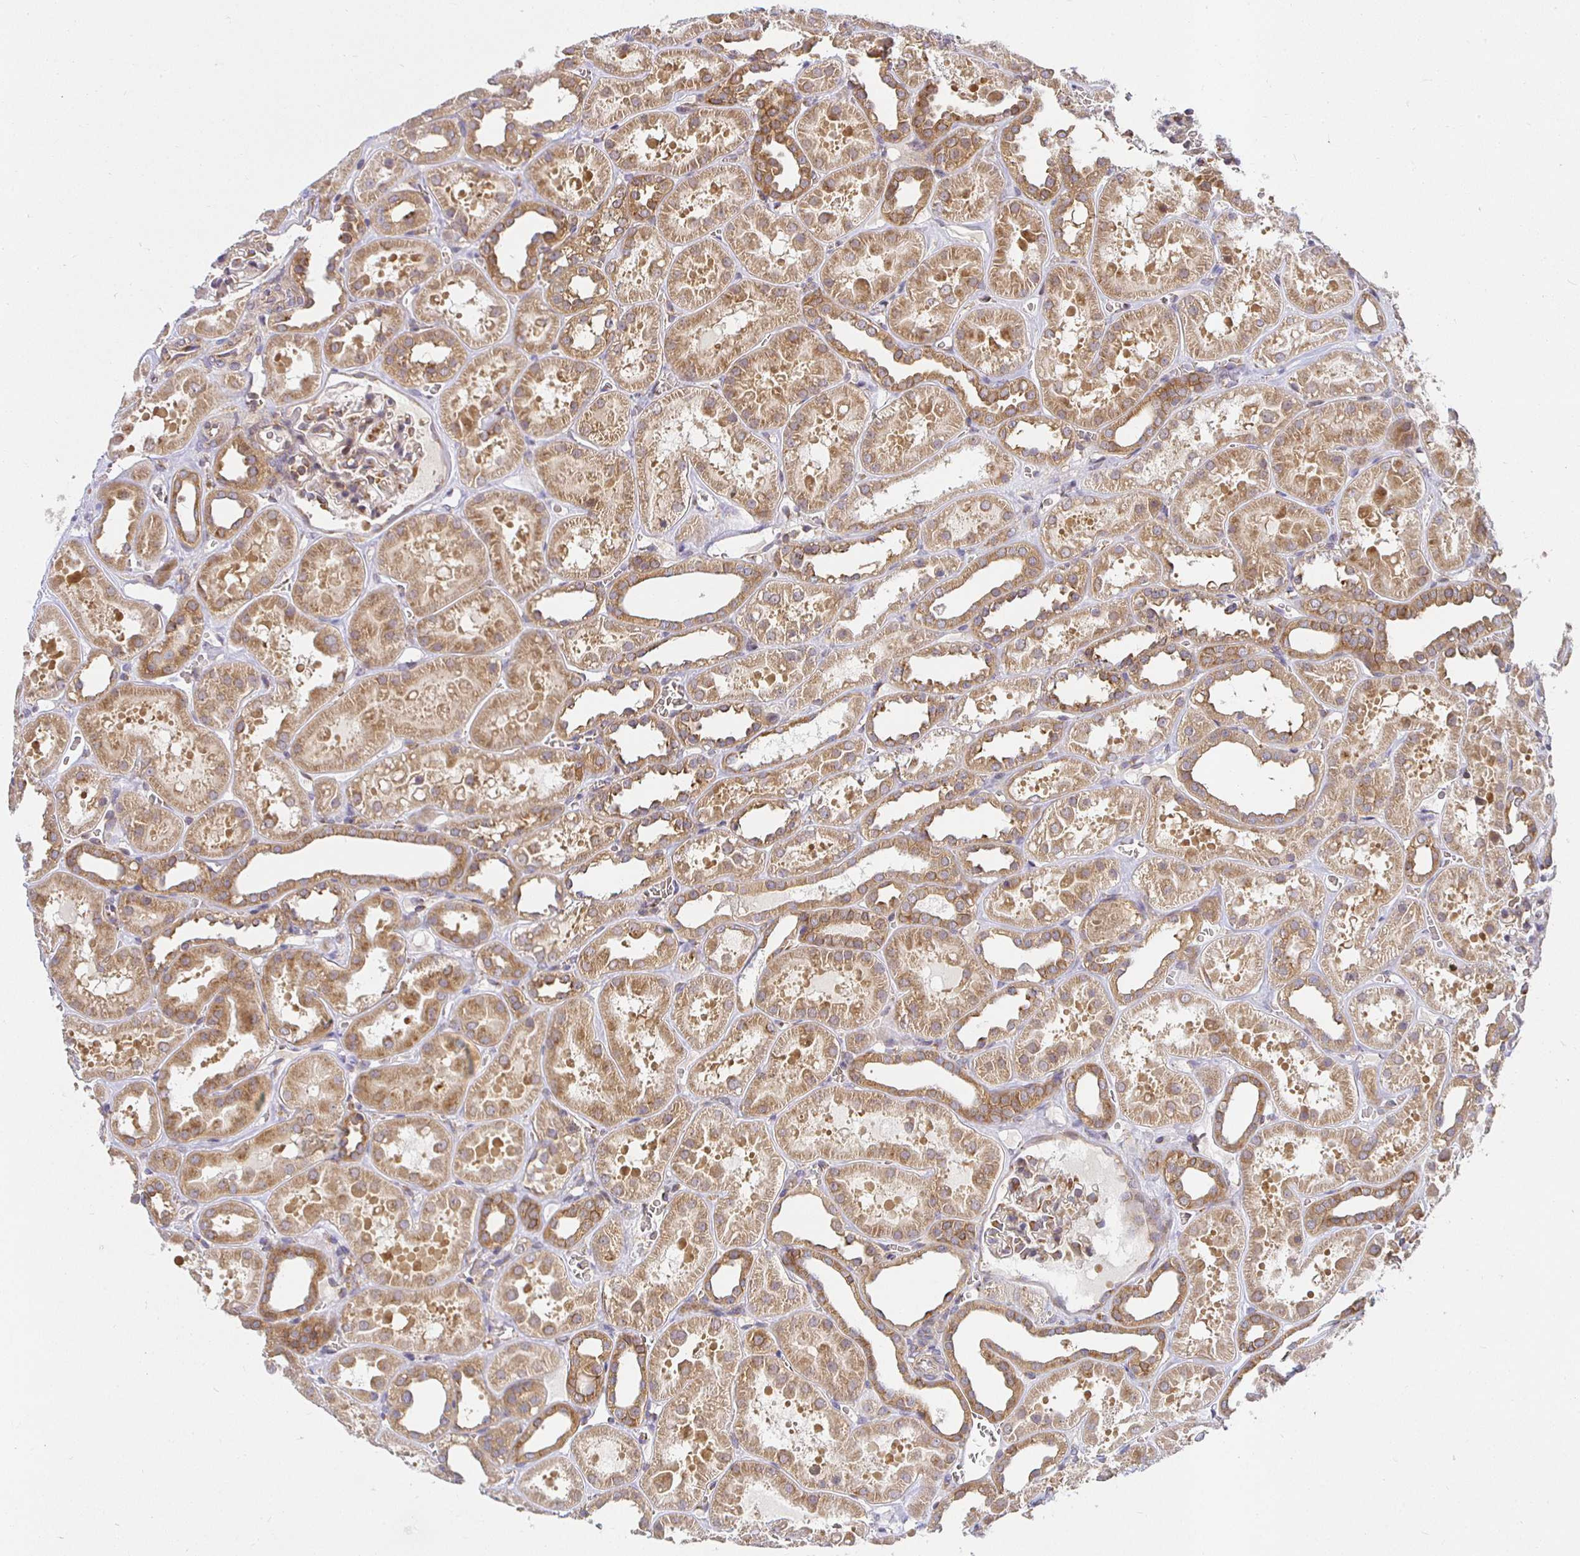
{"staining": {"intensity": "moderate", "quantity": "<25%", "location": "cytoplasmic/membranous"}, "tissue": "kidney", "cell_type": "Cells in glomeruli", "image_type": "normal", "snomed": [{"axis": "morphology", "description": "Normal tissue, NOS"}, {"axis": "topography", "description": "Kidney"}], "caption": "Kidney stained for a protein displays moderate cytoplasmic/membranous positivity in cells in glomeruli. (DAB = brown stain, brightfield microscopy at high magnification).", "gene": "IRAK1", "patient": {"sex": "female", "age": 41}}